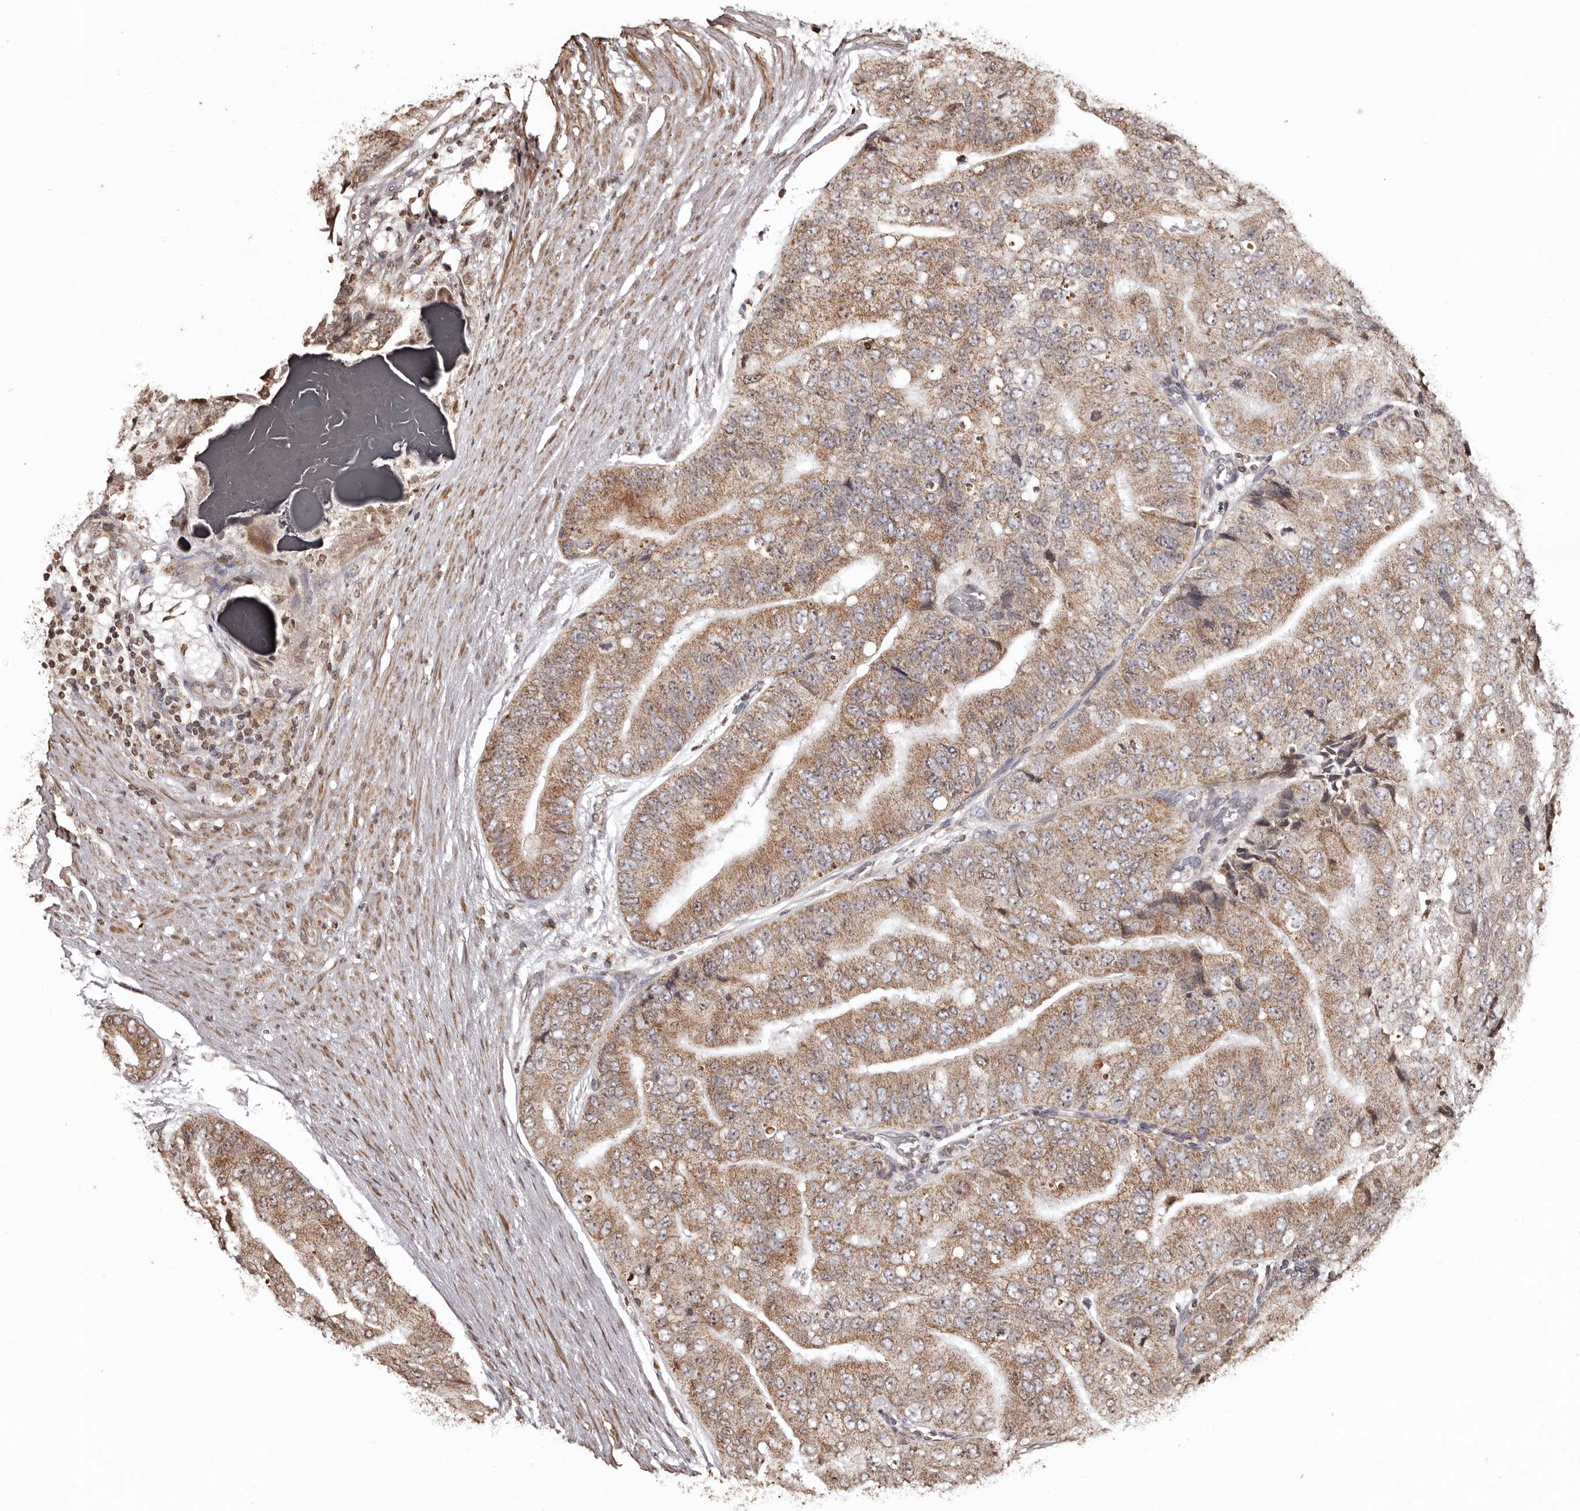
{"staining": {"intensity": "moderate", "quantity": ">75%", "location": "cytoplasmic/membranous"}, "tissue": "prostate cancer", "cell_type": "Tumor cells", "image_type": "cancer", "snomed": [{"axis": "morphology", "description": "Adenocarcinoma, High grade"}, {"axis": "topography", "description": "Prostate"}], "caption": "Prostate cancer (adenocarcinoma (high-grade)) stained with immunohistochemistry reveals moderate cytoplasmic/membranous expression in approximately >75% of tumor cells. Immunohistochemistry (ihc) stains the protein of interest in brown and the nuclei are stained blue.", "gene": "CCDC190", "patient": {"sex": "male", "age": 70}}